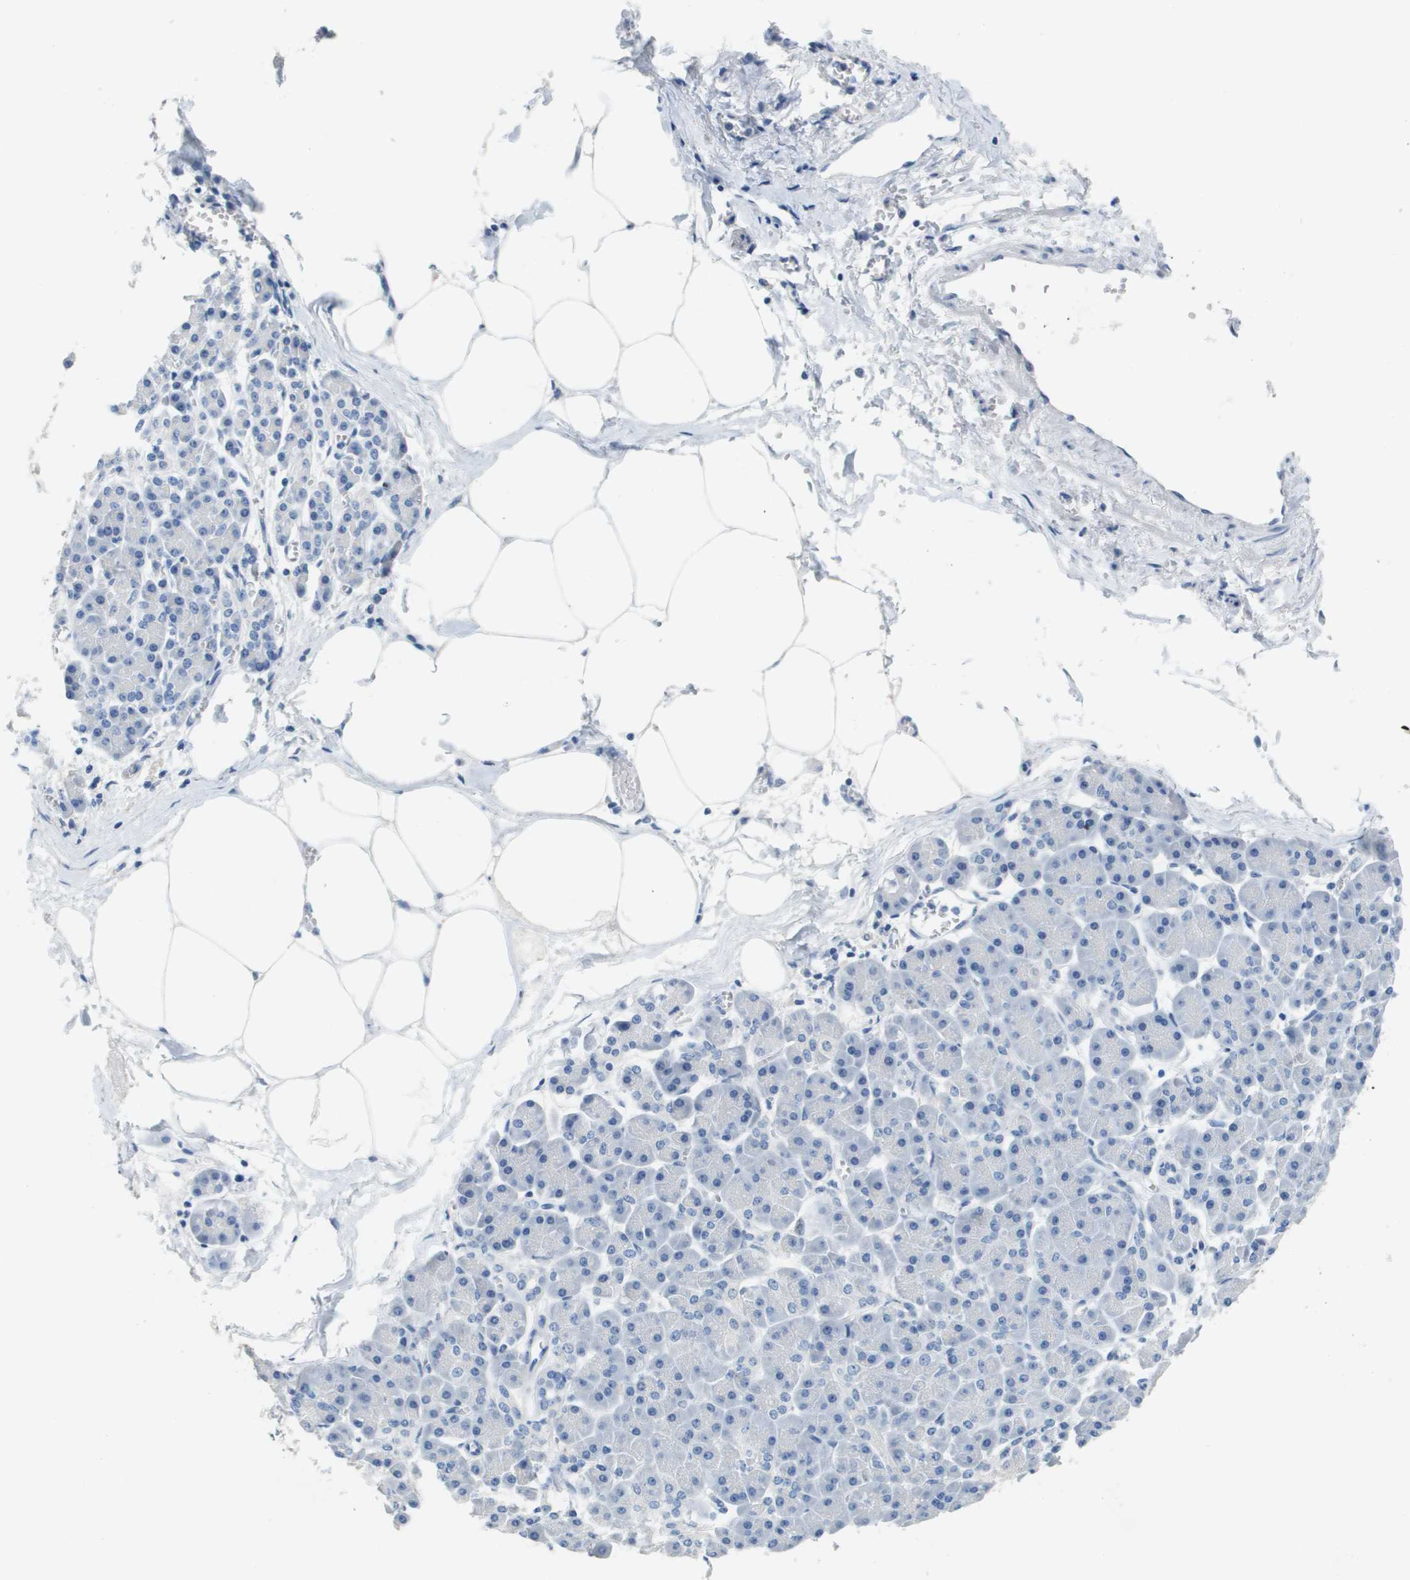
{"staining": {"intensity": "negative", "quantity": "none", "location": "none"}, "tissue": "pancreatic cancer", "cell_type": "Tumor cells", "image_type": "cancer", "snomed": [{"axis": "morphology", "description": "Adenocarcinoma, NOS"}, {"axis": "topography", "description": "Pancreas"}], "caption": "Immunohistochemical staining of pancreatic cancer (adenocarcinoma) exhibits no significant positivity in tumor cells.", "gene": "MT3", "patient": {"sex": "female", "age": 70}}